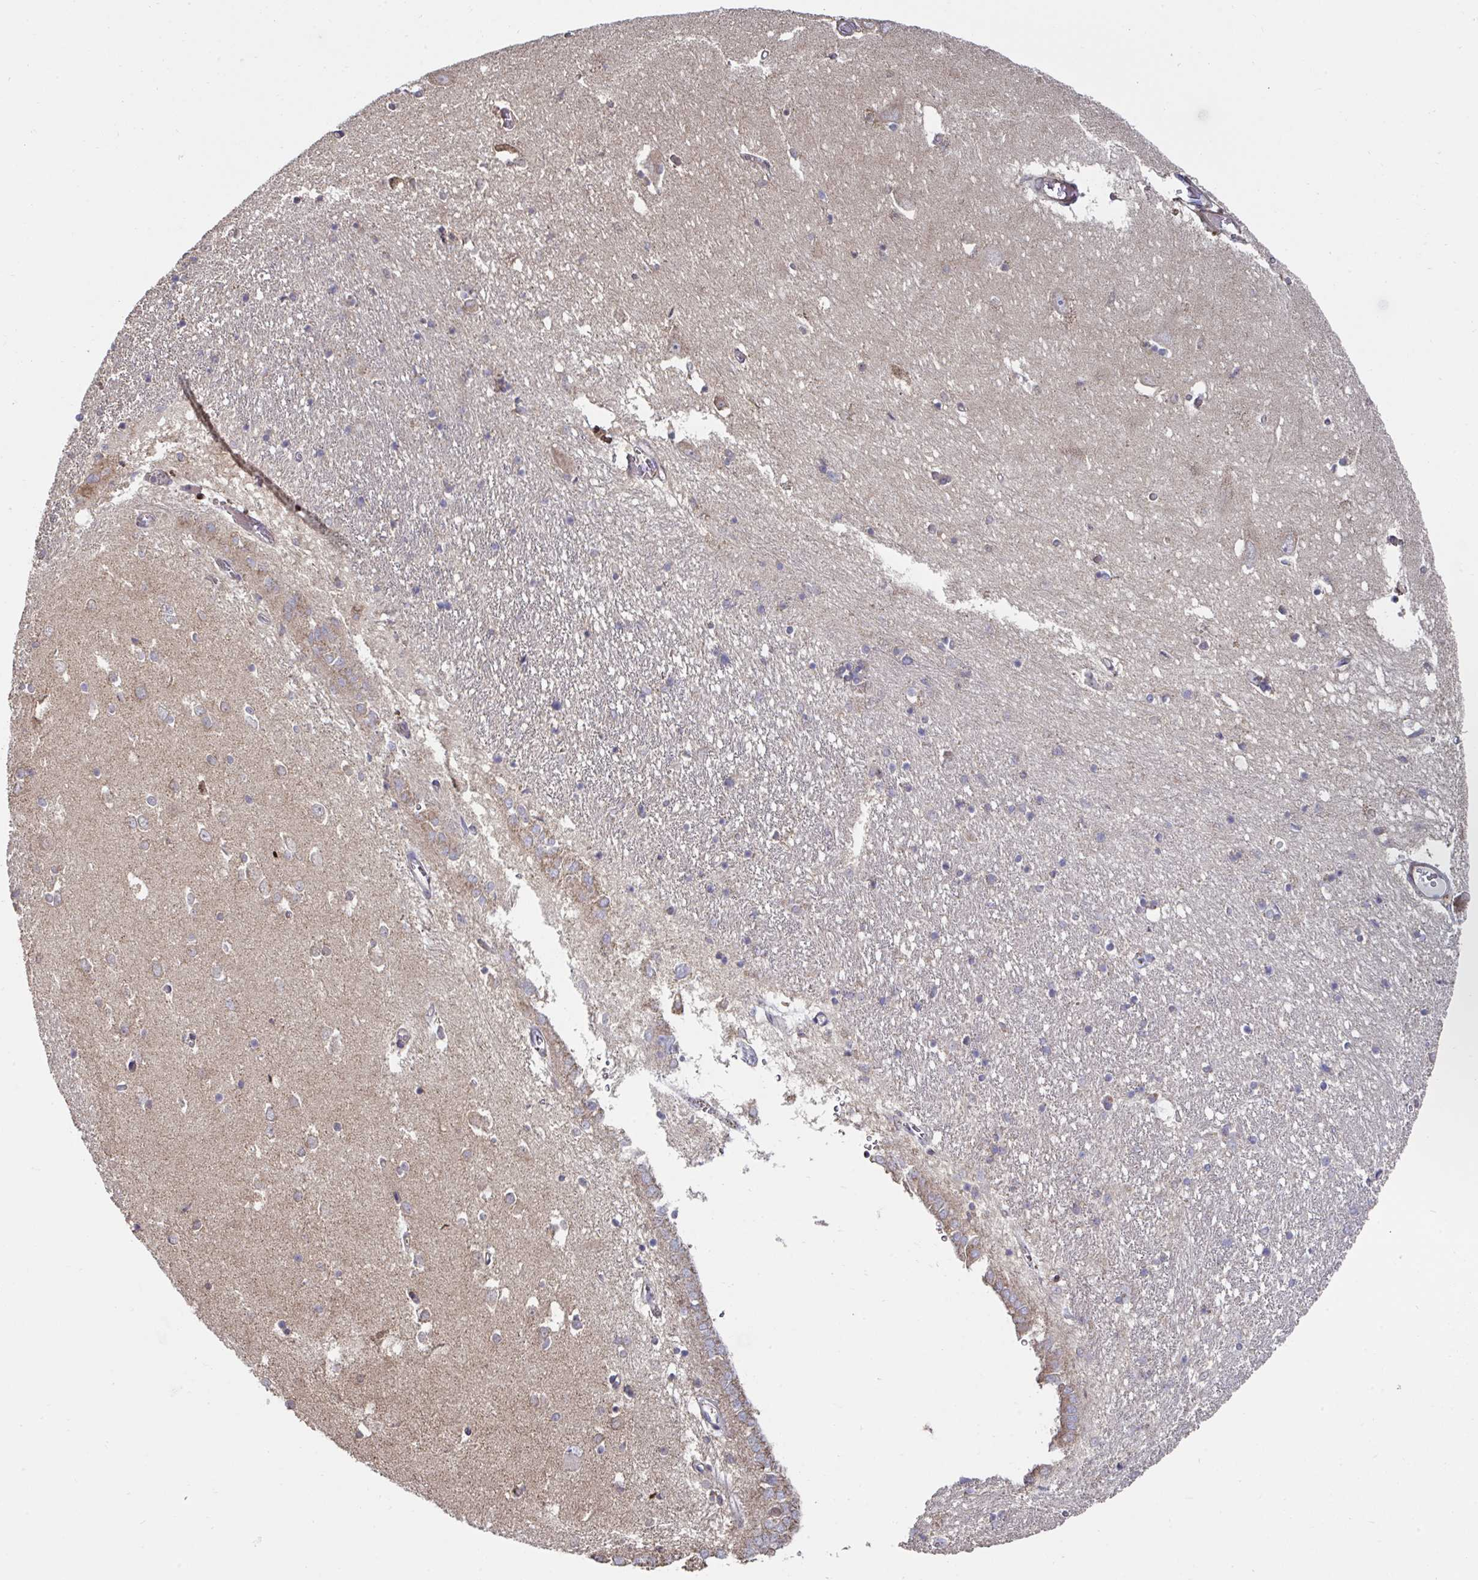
{"staining": {"intensity": "moderate", "quantity": "<25%", "location": "cytoplasmic/membranous"}, "tissue": "caudate", "cell_type": "Glial cells", "image_type": "normal", "snomed": [{"axis": "morphology", "description": "Normal tissue, NOS"}, {"axis": "topography", "description": "Lateral ventricle wall"}, {"axis": "topography", "description": "Hippocampus"}], "caption": "A low amount of moderate cytoplasmic/membranous staining is appreciated in about <25% of glial cells in normal caudate. (DAB IHC, brown staining for protein, blue staining for nuclei).", "gene": "DZANK1", "patient": {"sex": "female", "age": 63}}